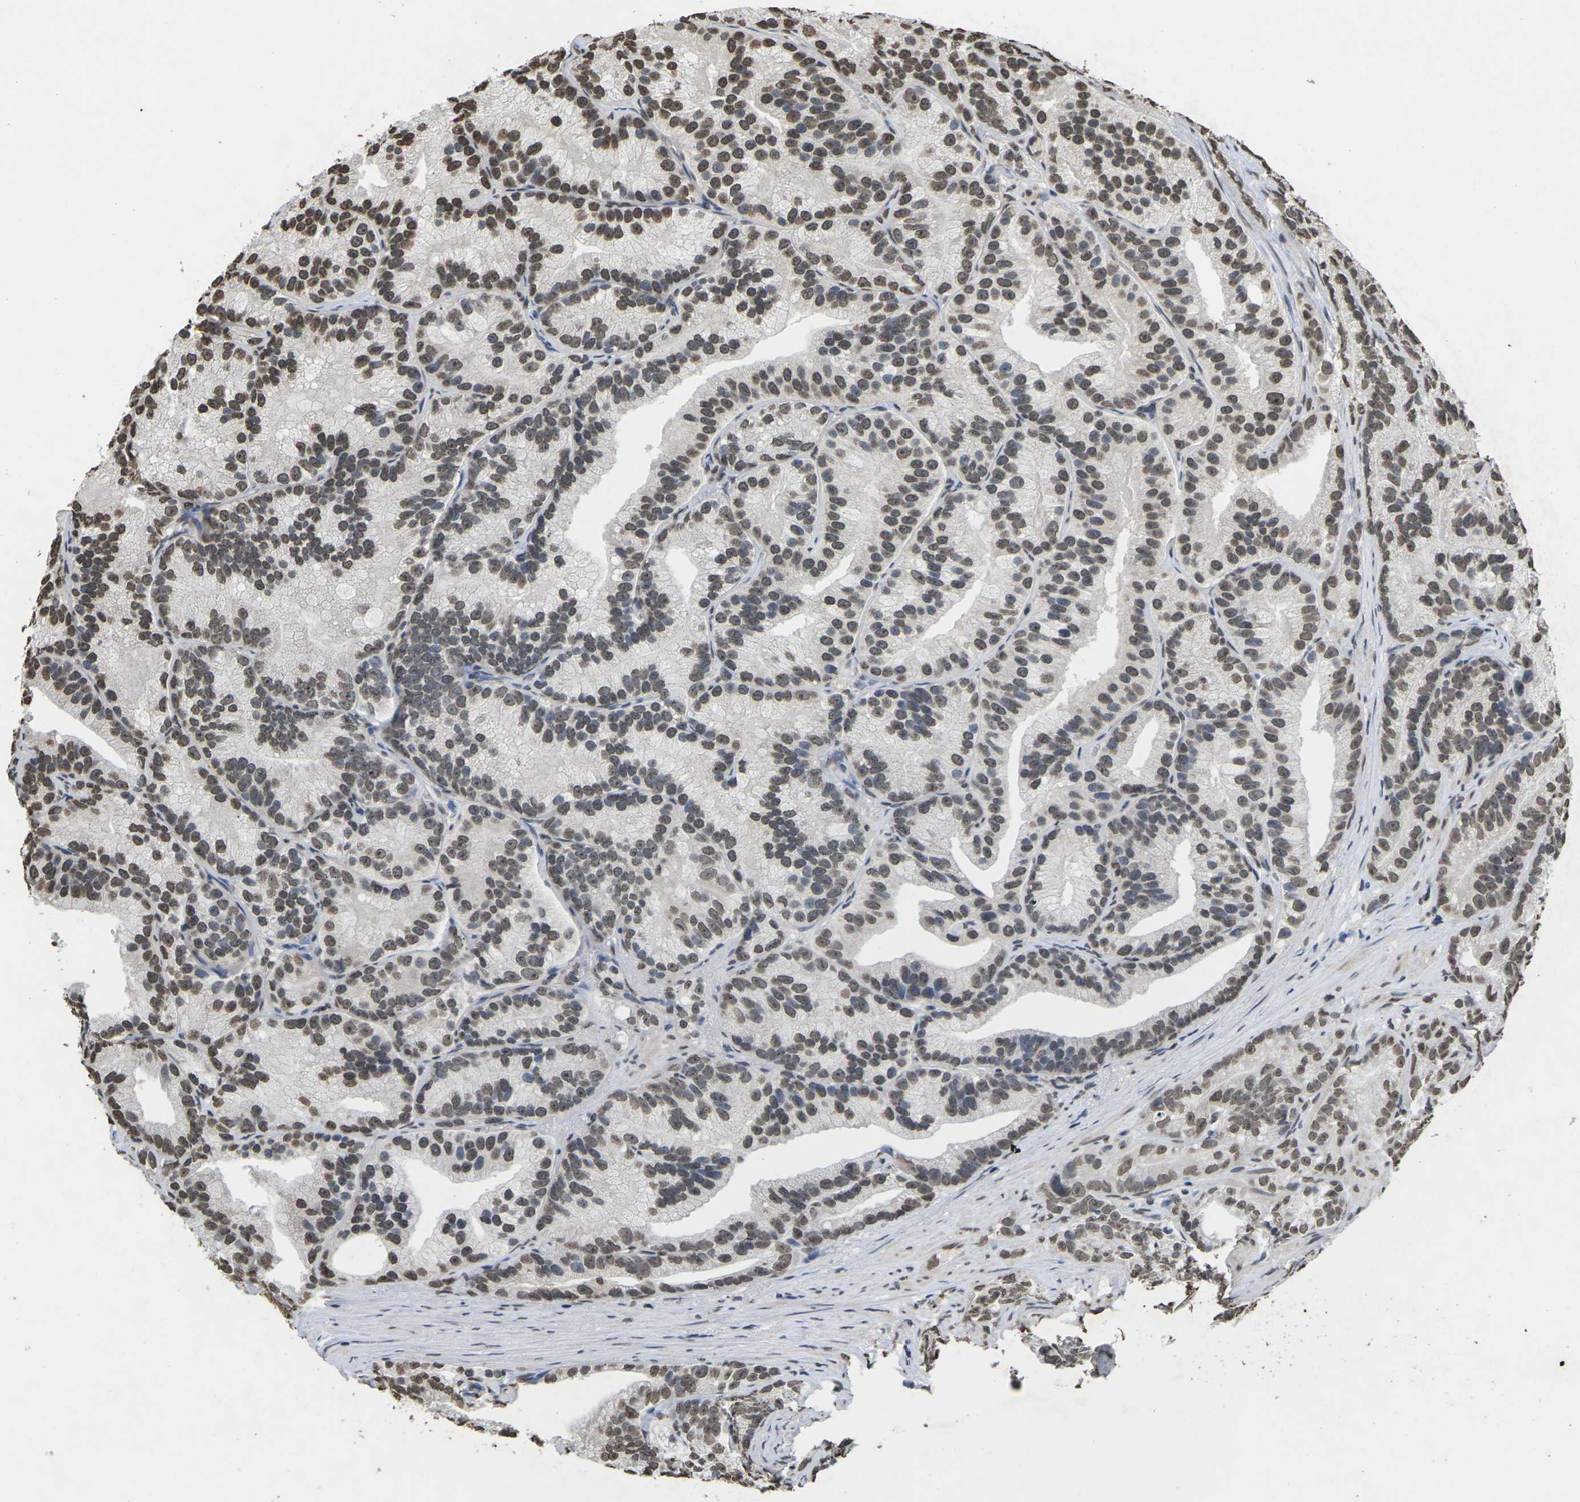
{"staining": {"intensity": "moderate", "quantity": ">75%", "location": "nuclear"}, "tissue": "prostate cancer", "cell_type": "Tumor cells", "image_type": "cancer", "snomed": [{"axis": "morphology", "description": "Adenocarcinoma, Low grade"}, {"axis": "topography", "description": "Prostate"}], "caption": "Adenocarcinoma (low-grade) (prostate) stained with immunohistochemistry (IHC) reveals moderate nuclear positivity in about >75% of tumor cells. The staining was performed using DAB (3,3'-diaminobenzidine), with brown indicating positive protein expression. Nuclei are stained blue with hematoxylin.", "gene": "EMSY", "patient": {"sex": "male", "age": 89}}